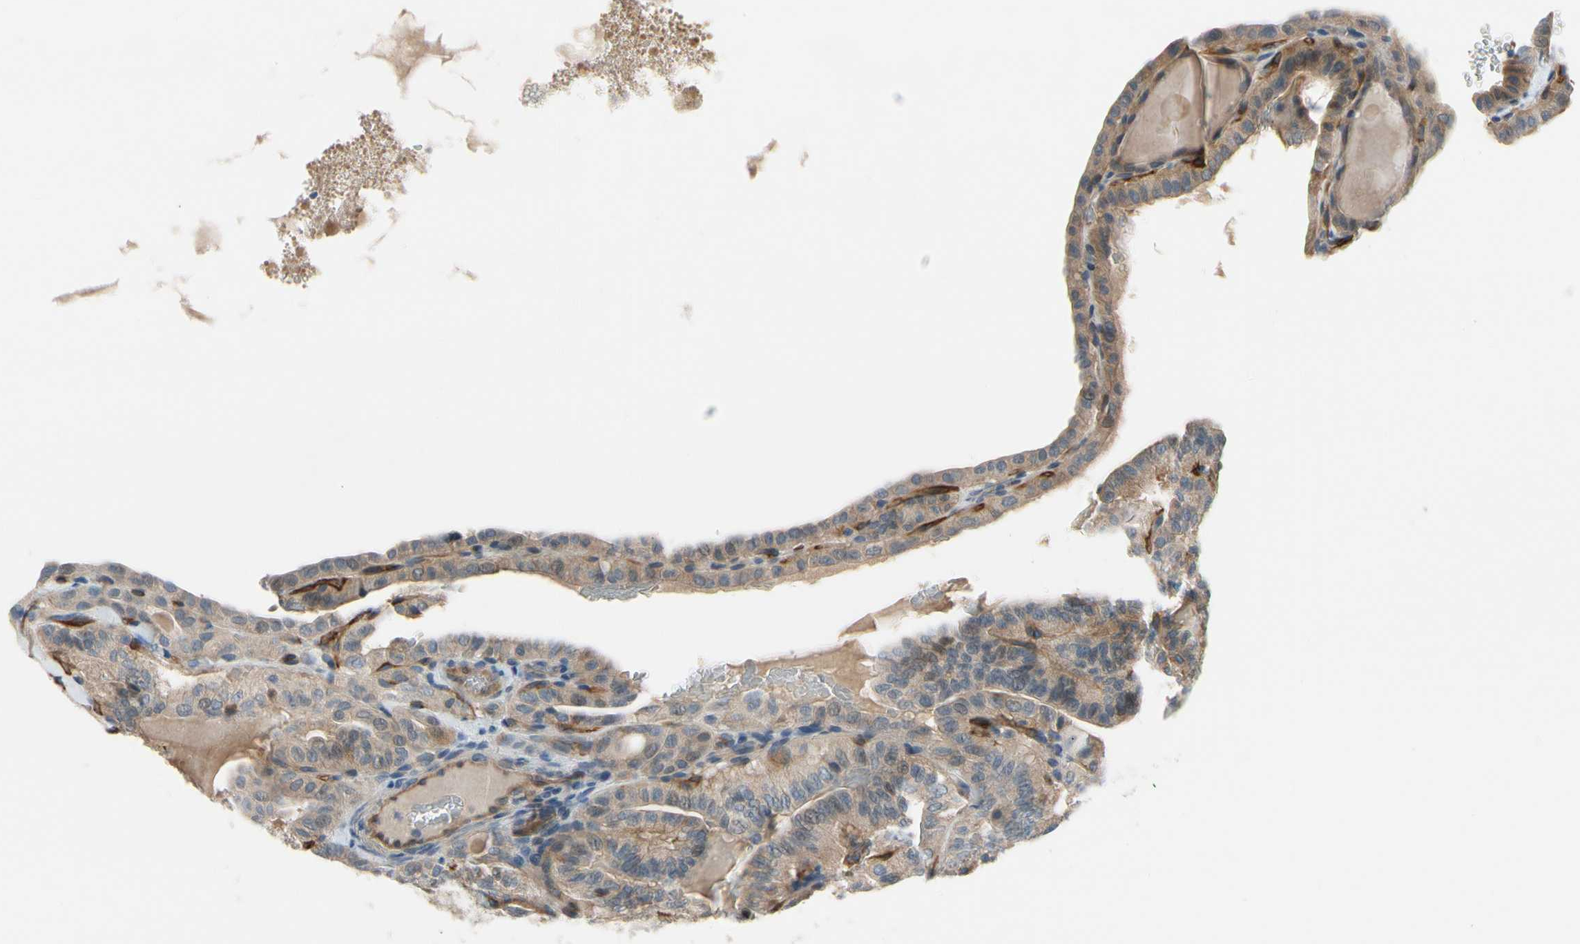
{"staining": {"intensity": "moderate", "quantity": ">75%", "location": "cytoplasmic/membranous"}, "tissue": "thyroid cancer", "cell_type": "Tumor cells", "image_type": "cancer", "snomed": [{"axis": "morphology", "description": "Papillary adenocarcinoma, NOS"}, {"axis": "topography", "description": "Thyroid gland"}], "caption": "A high-resolution histopathology image shows immunohistochemistry staining of papillary adenocarcinoma (thyroid), which exhibits moderate cytoplasmic/membranous staining in about >75% of tumor cells.", "gene": "CFAP36", "patient": {"sex": "male", "age": 77}}